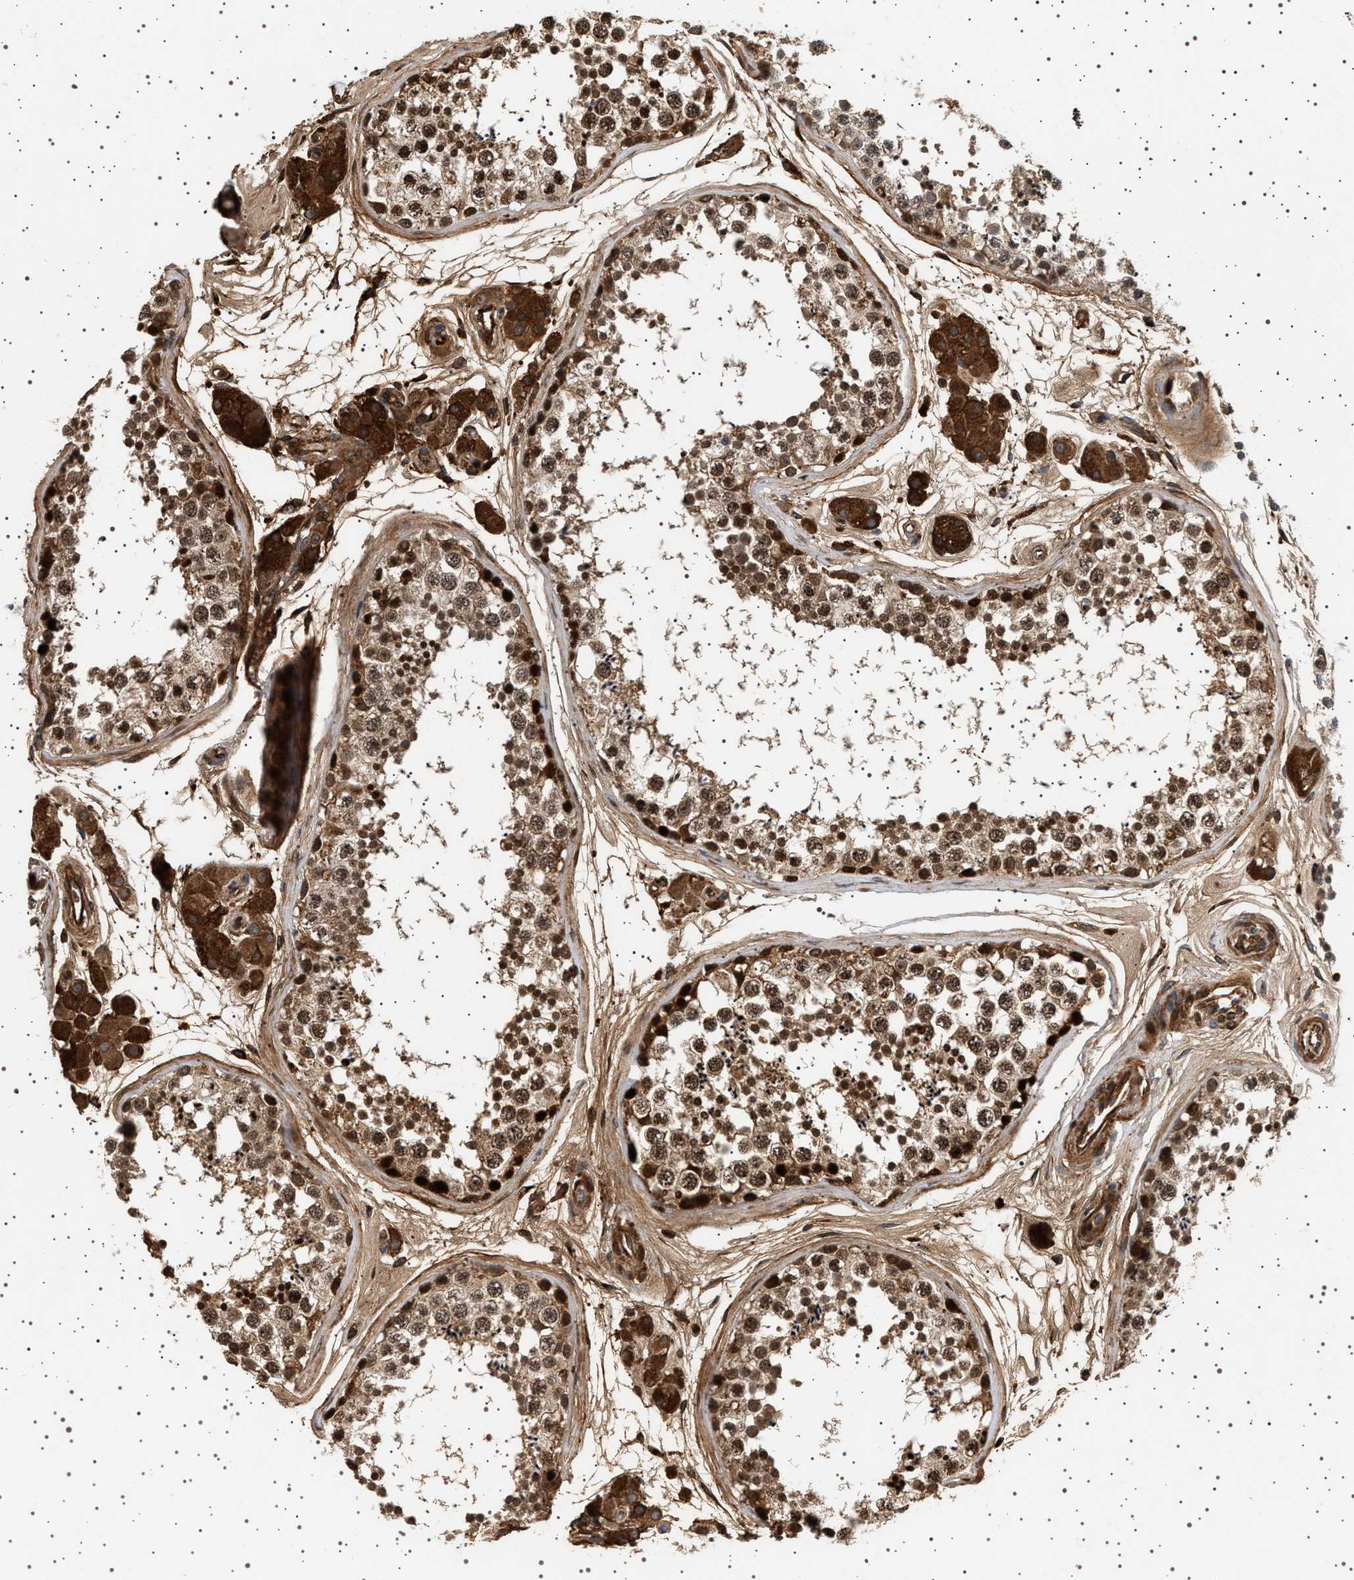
{"staining": {"intensity": "moderate", "quantity": ">75%", "location": "cytoplasmic/membranous,nuclear"}, "tissue": "testis", "cell_type": "Cells in seminiferous ducts", "image_type": "normal", "snomed": [{"axis": "morphology", "description": "Normal tissue, NOS"}, {"axis": "topography", "description": "Testis"}], "caption": "IHC (DAB) staining of normal testis displays moderate cytoplasmic/membranous,nuclear protein expression in about >75% of cells in seminiferous ducts. The staining was performed using DAB (3,3'-diaminobenzidine), with brown indicating positive protein expression. Nuclei are stained blue with hematoxylin.", "gene": "FICD", "patient": {"sex": "male", "age": 56}}